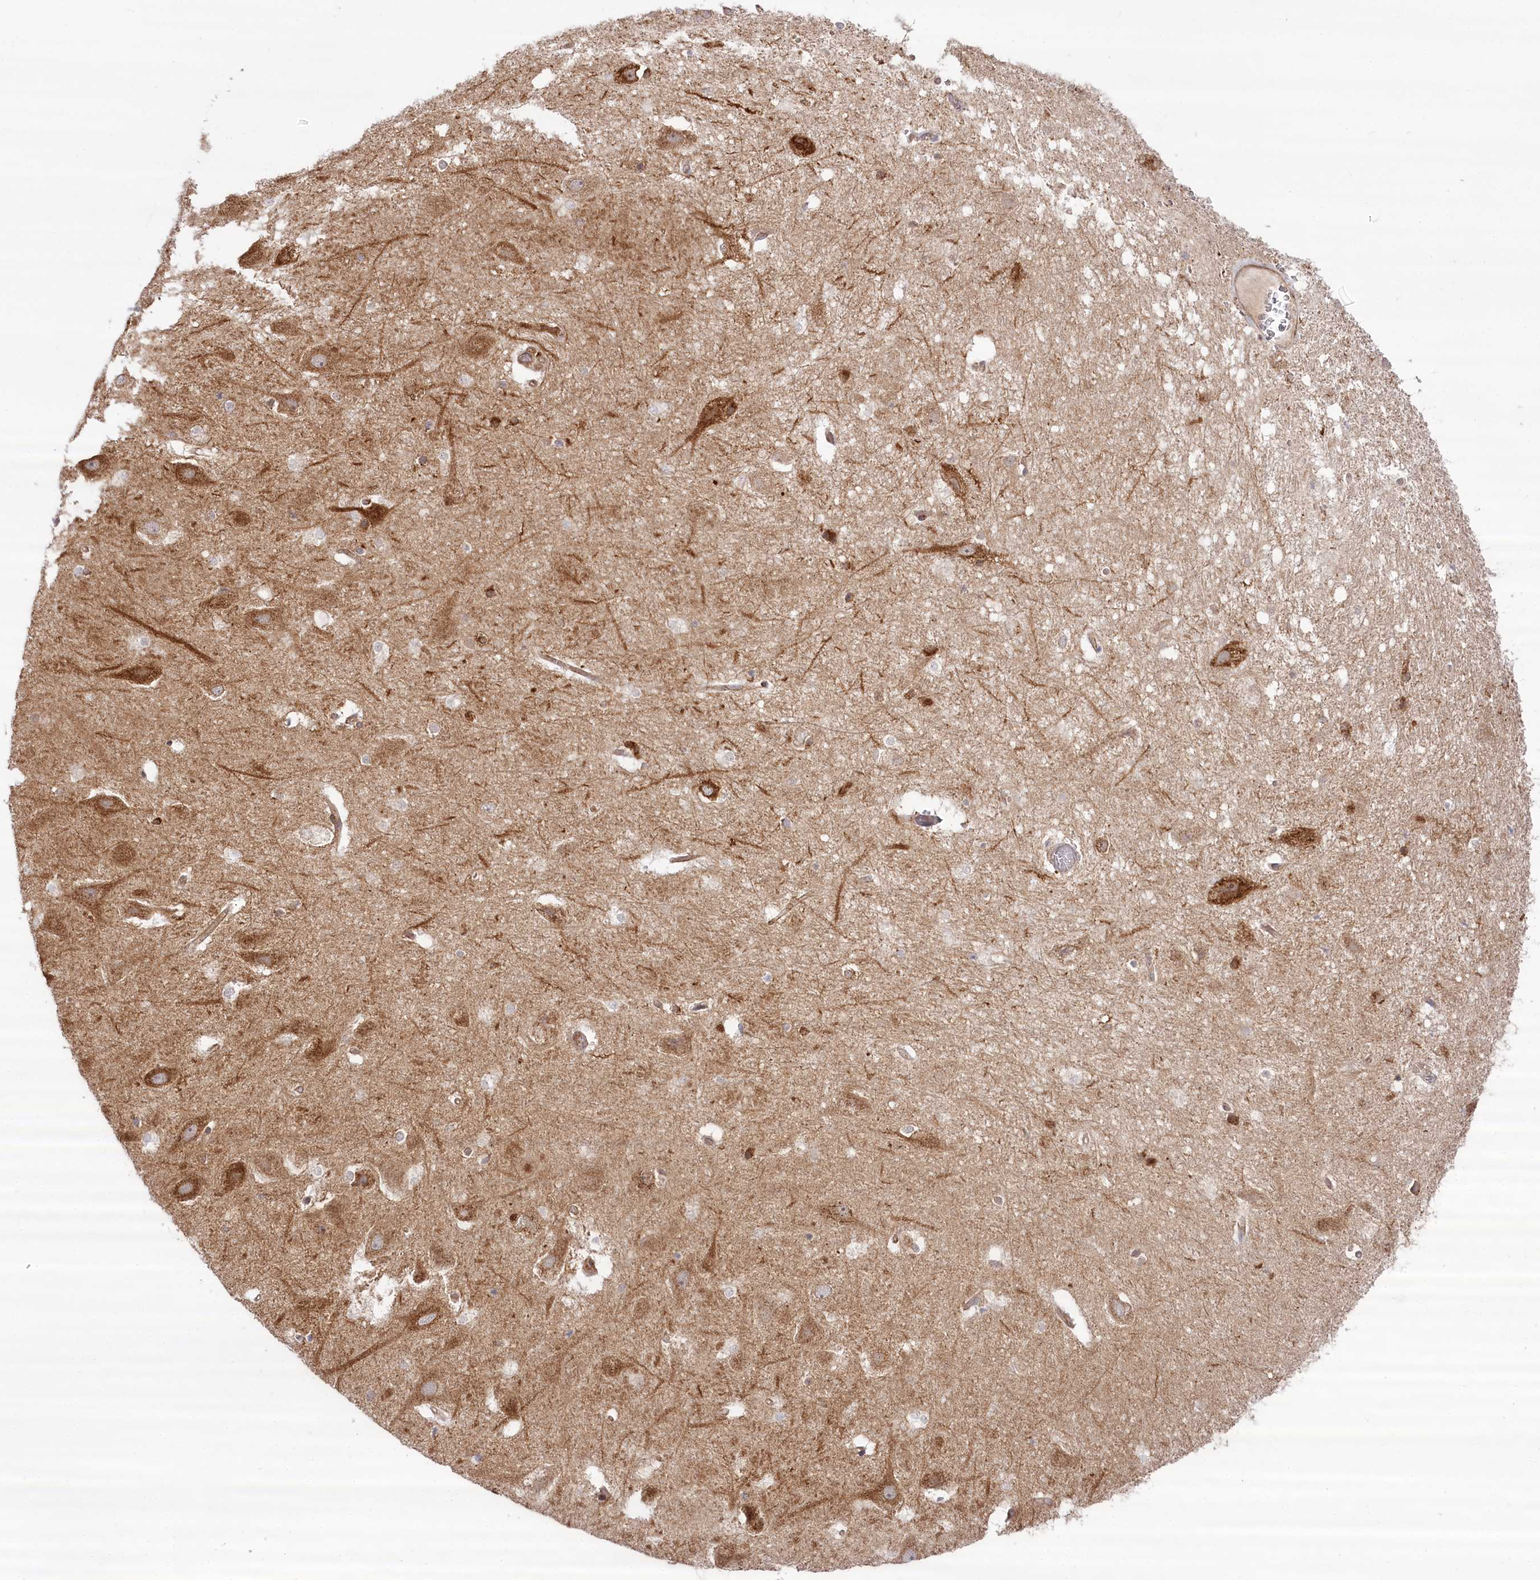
{"staining": {"intensity": "moderate", "quantity": "<25%", "location": "cytoplasmic/membranous"}, "tissue": "hippocampus", "cell_type": "Glial cells", "image_type": "normal", "snomed": [{"axis": "morphology", "description": "Normal tissue, NOS"}, {"axis": "topography", "description": "Hippocampus"}], "caption": "Human hippocampus stained for a protein (brown) displays moderate cytoplasmic/membranous positive expression in approximately <25% of glial cells.", "gene": "CCDC91", "patient": {"sex": "female", "age": 52}}